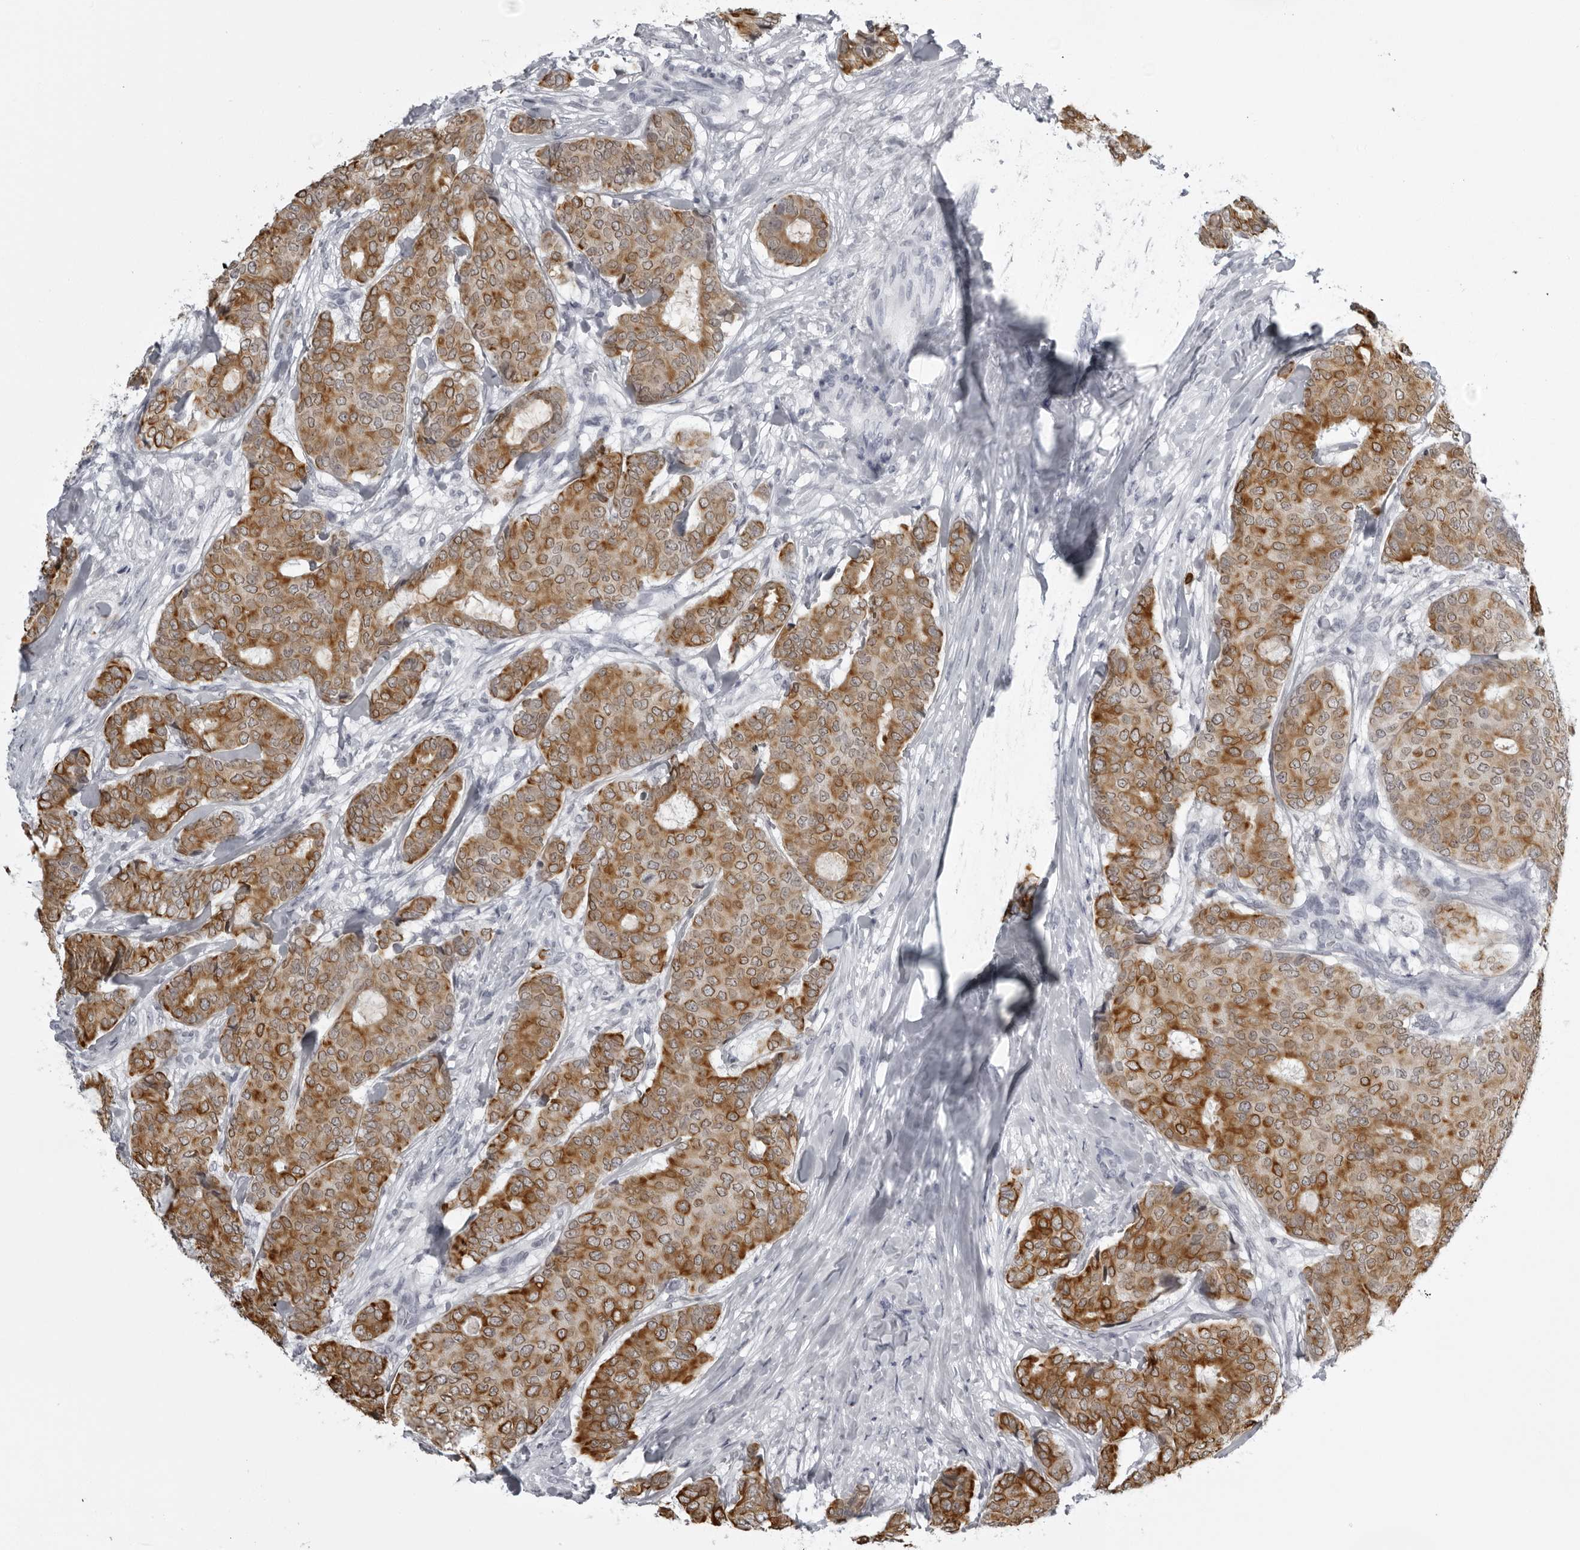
{"staining": {"intensity": "moderate", "quantity": ">75%", "location": "cytoplasmic/membranous"}, "tissue": "breast cancer", "cell_type": "Tumor cells", "image_type": "cancer", "snomed": [{"axis": "morphology", "description": "Duct carcinoma"}, {"axis": "topography", "description": "Breast"}], "caption": "Immunohistochemistry (IHC) image of neoplastic tissue: human breast cancer (infiltrating ductal carcinoma) stained using immunohistochemistry exhibits medium levels of moderate protein expression localized specifically in the cytoplasmic/membranous of tumor cells, appearing as a cytoplasmic/membranous brown color.", "gene": "UROD", "patient": {"sex": "female", "age": 75}}